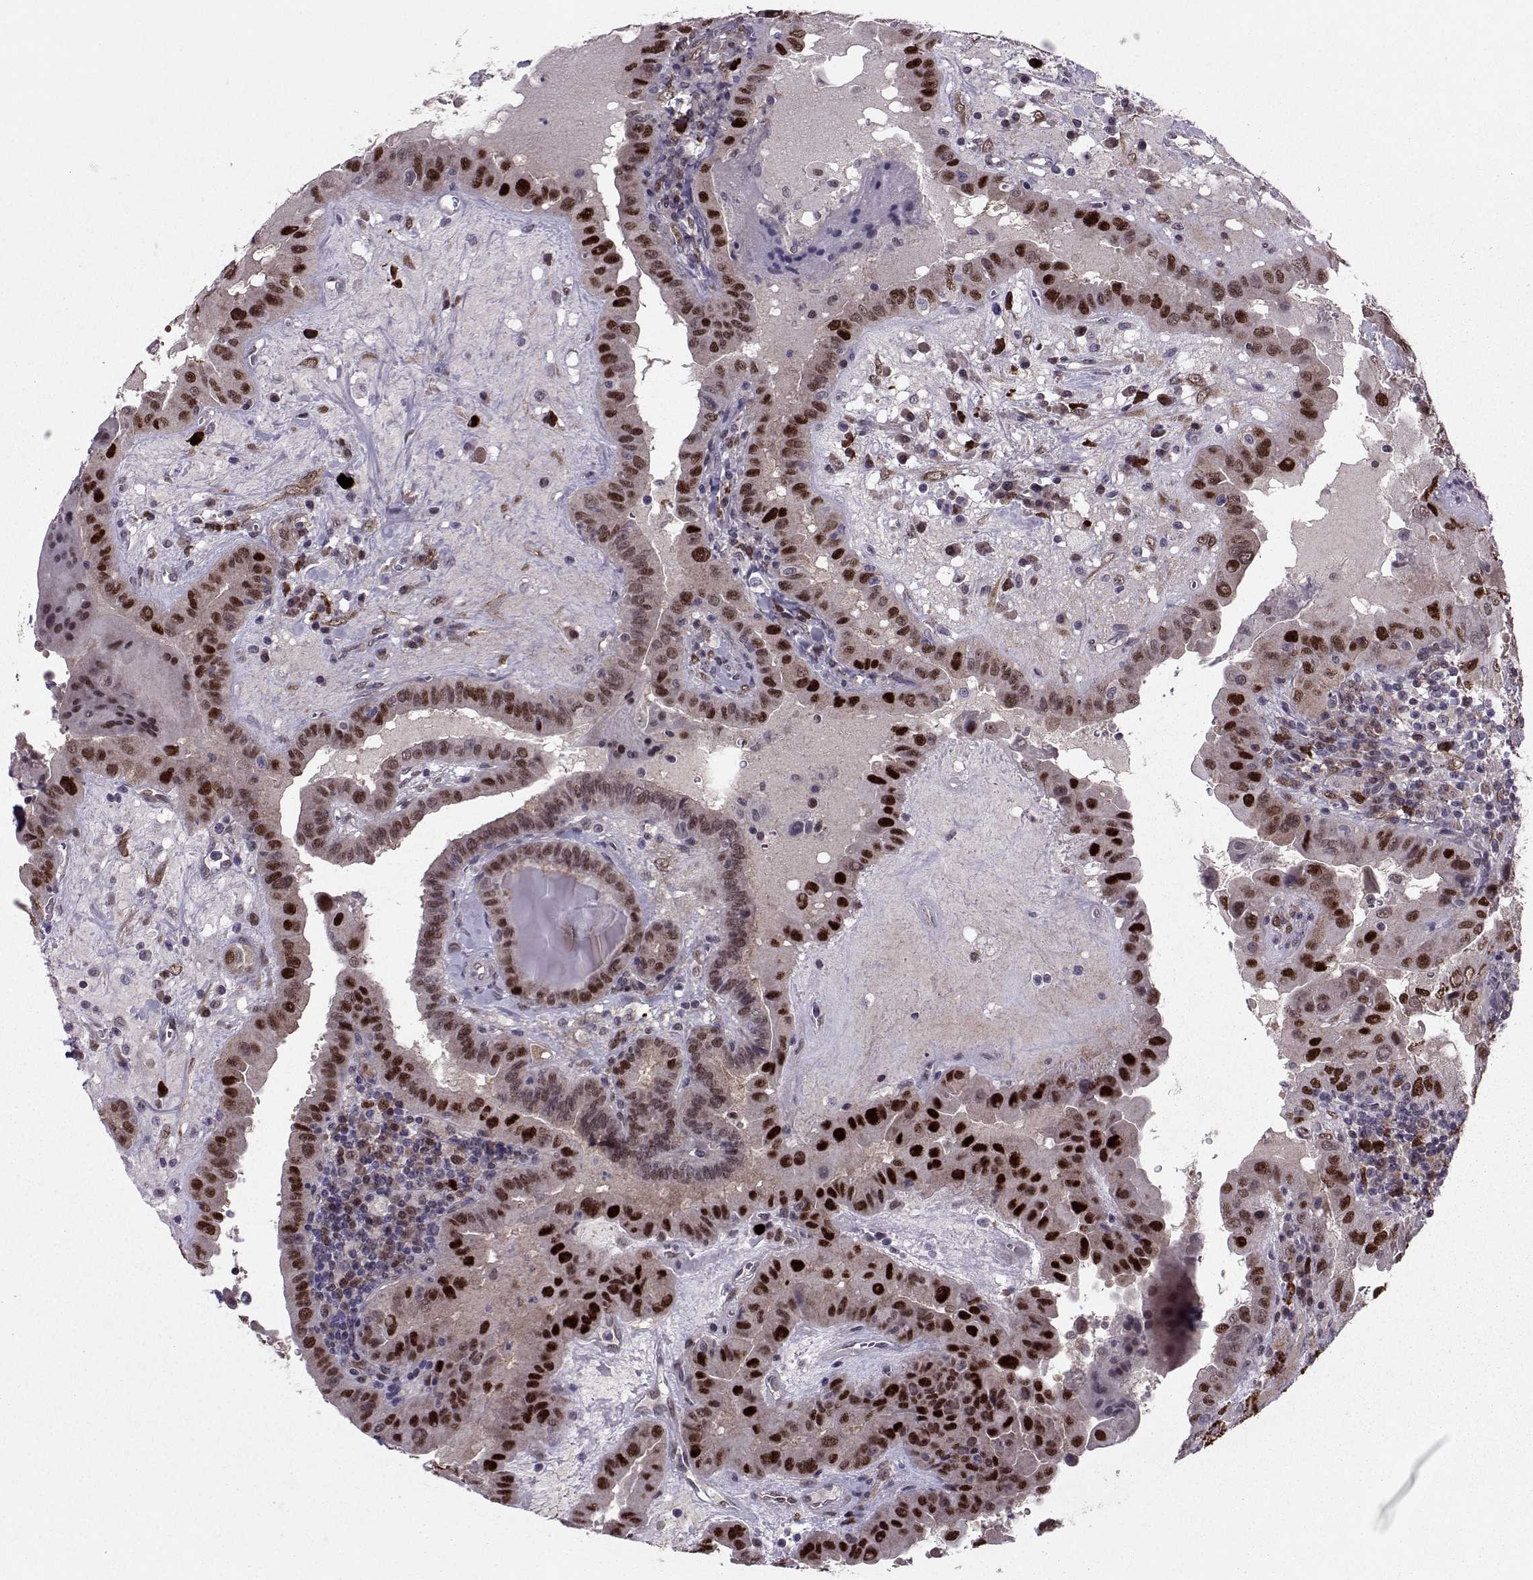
{"staining": {"intensity": "strong", "quantity": ">75%", "location": "nuclear"}, "tissue": "thyroid cancer", "cell_type": "Tumor cells", "image_type": "cancer", "snomed": [{"axis": "morphology", "description": "Papillary adenocarcinoma, NOS"}, {"axis": "topography", "description": "Thyroid gland"}], "caption": "There is high levels of strong nuclear positivity in tumor cells of thyroid cancer, as demonstrated by immunohistochemical staining (brown color).", "gene": "CDK4", "patient": {"sex": "female", "age": 37}}